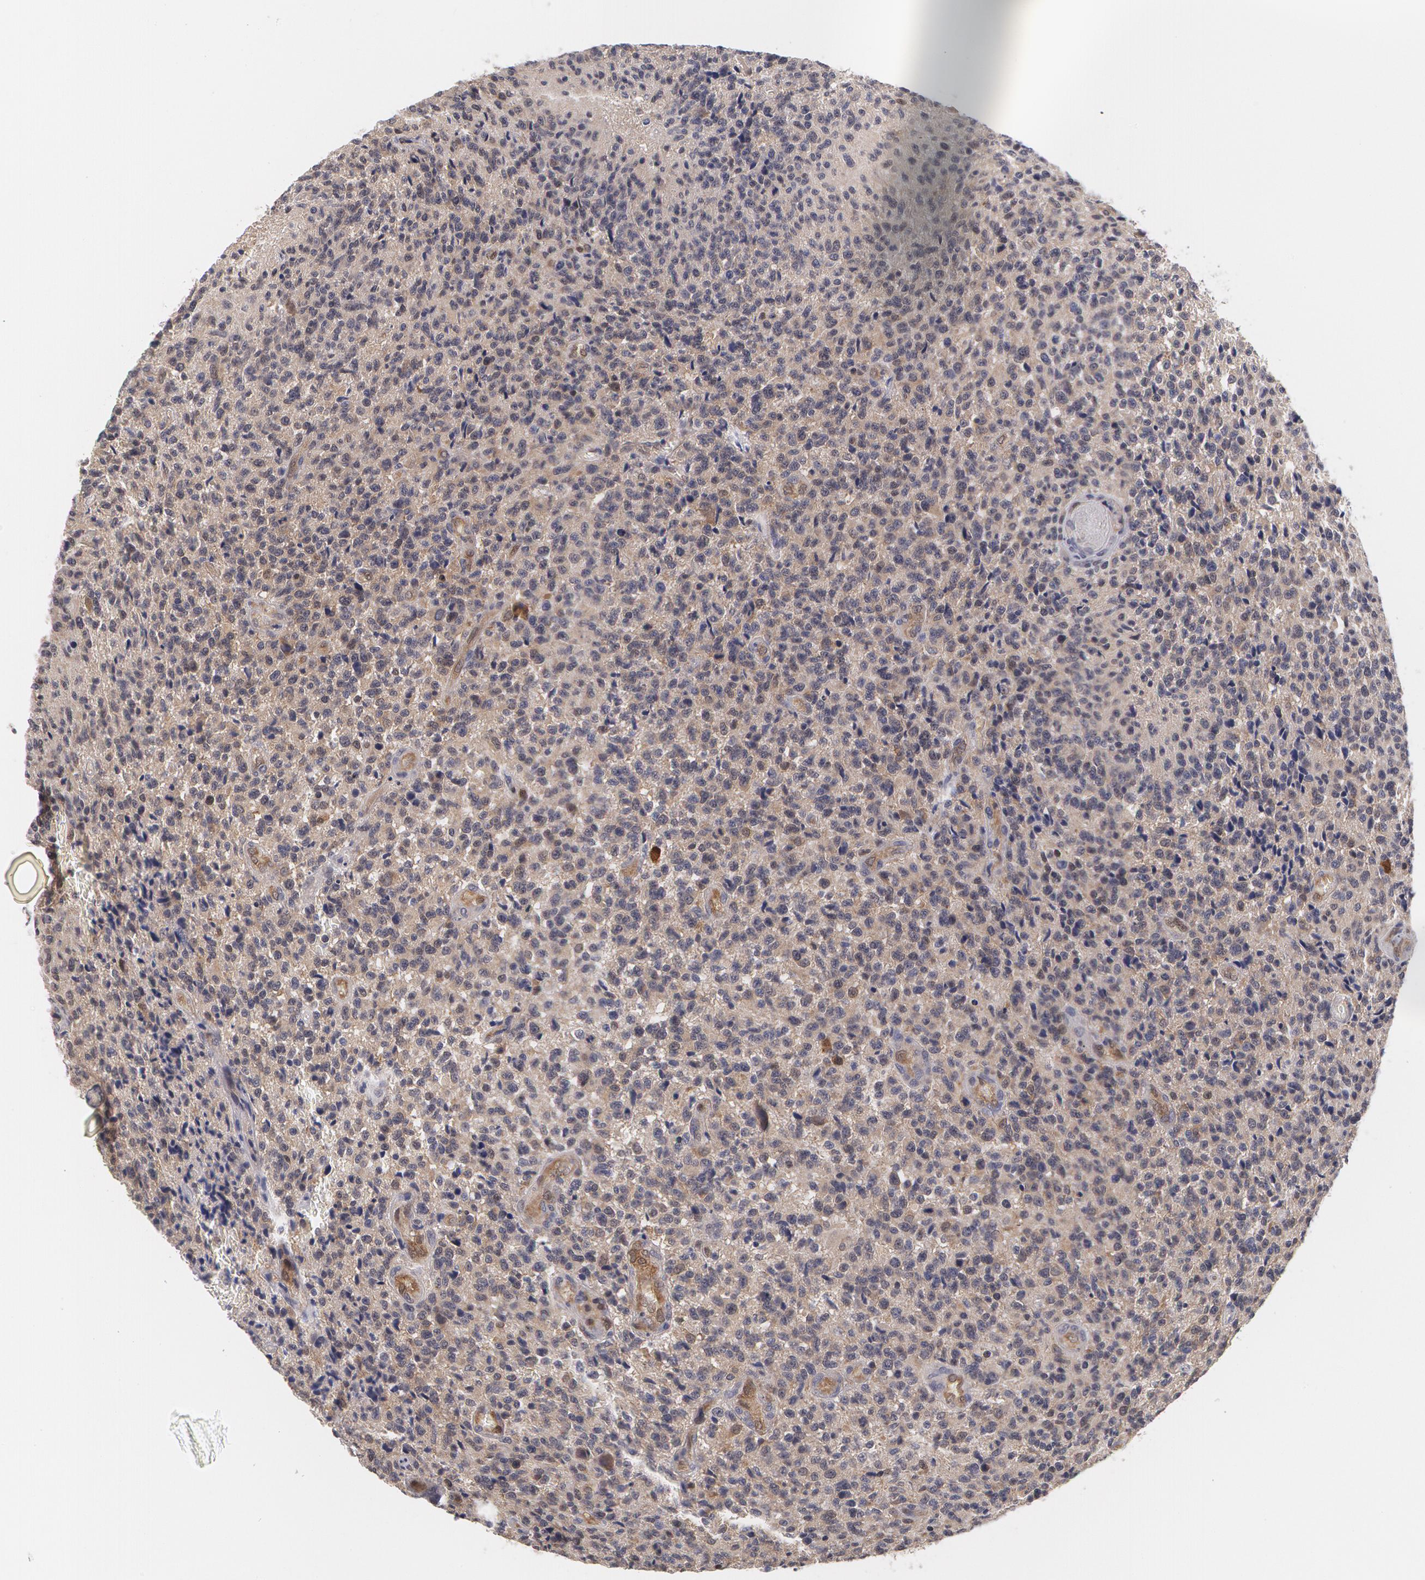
{"staining": {"intensity": "negative", "quantity": "none", "location": "none"}, "tissue": "glioma", "cell_type": "Tumor cells", "image_type": "cancer", "snomed": [{"axis": "morphology", "description": "Glioma, malignant, High grade"}, {"axis": "topography", "description": "Brain"}], "caption": "High power microscopy micrograph of an IHC histopathology image of glioma, revealing no significant staining in tumor cells.", "gene": "TXNRD1", "patient": {"sex": "male", "age": 36}}